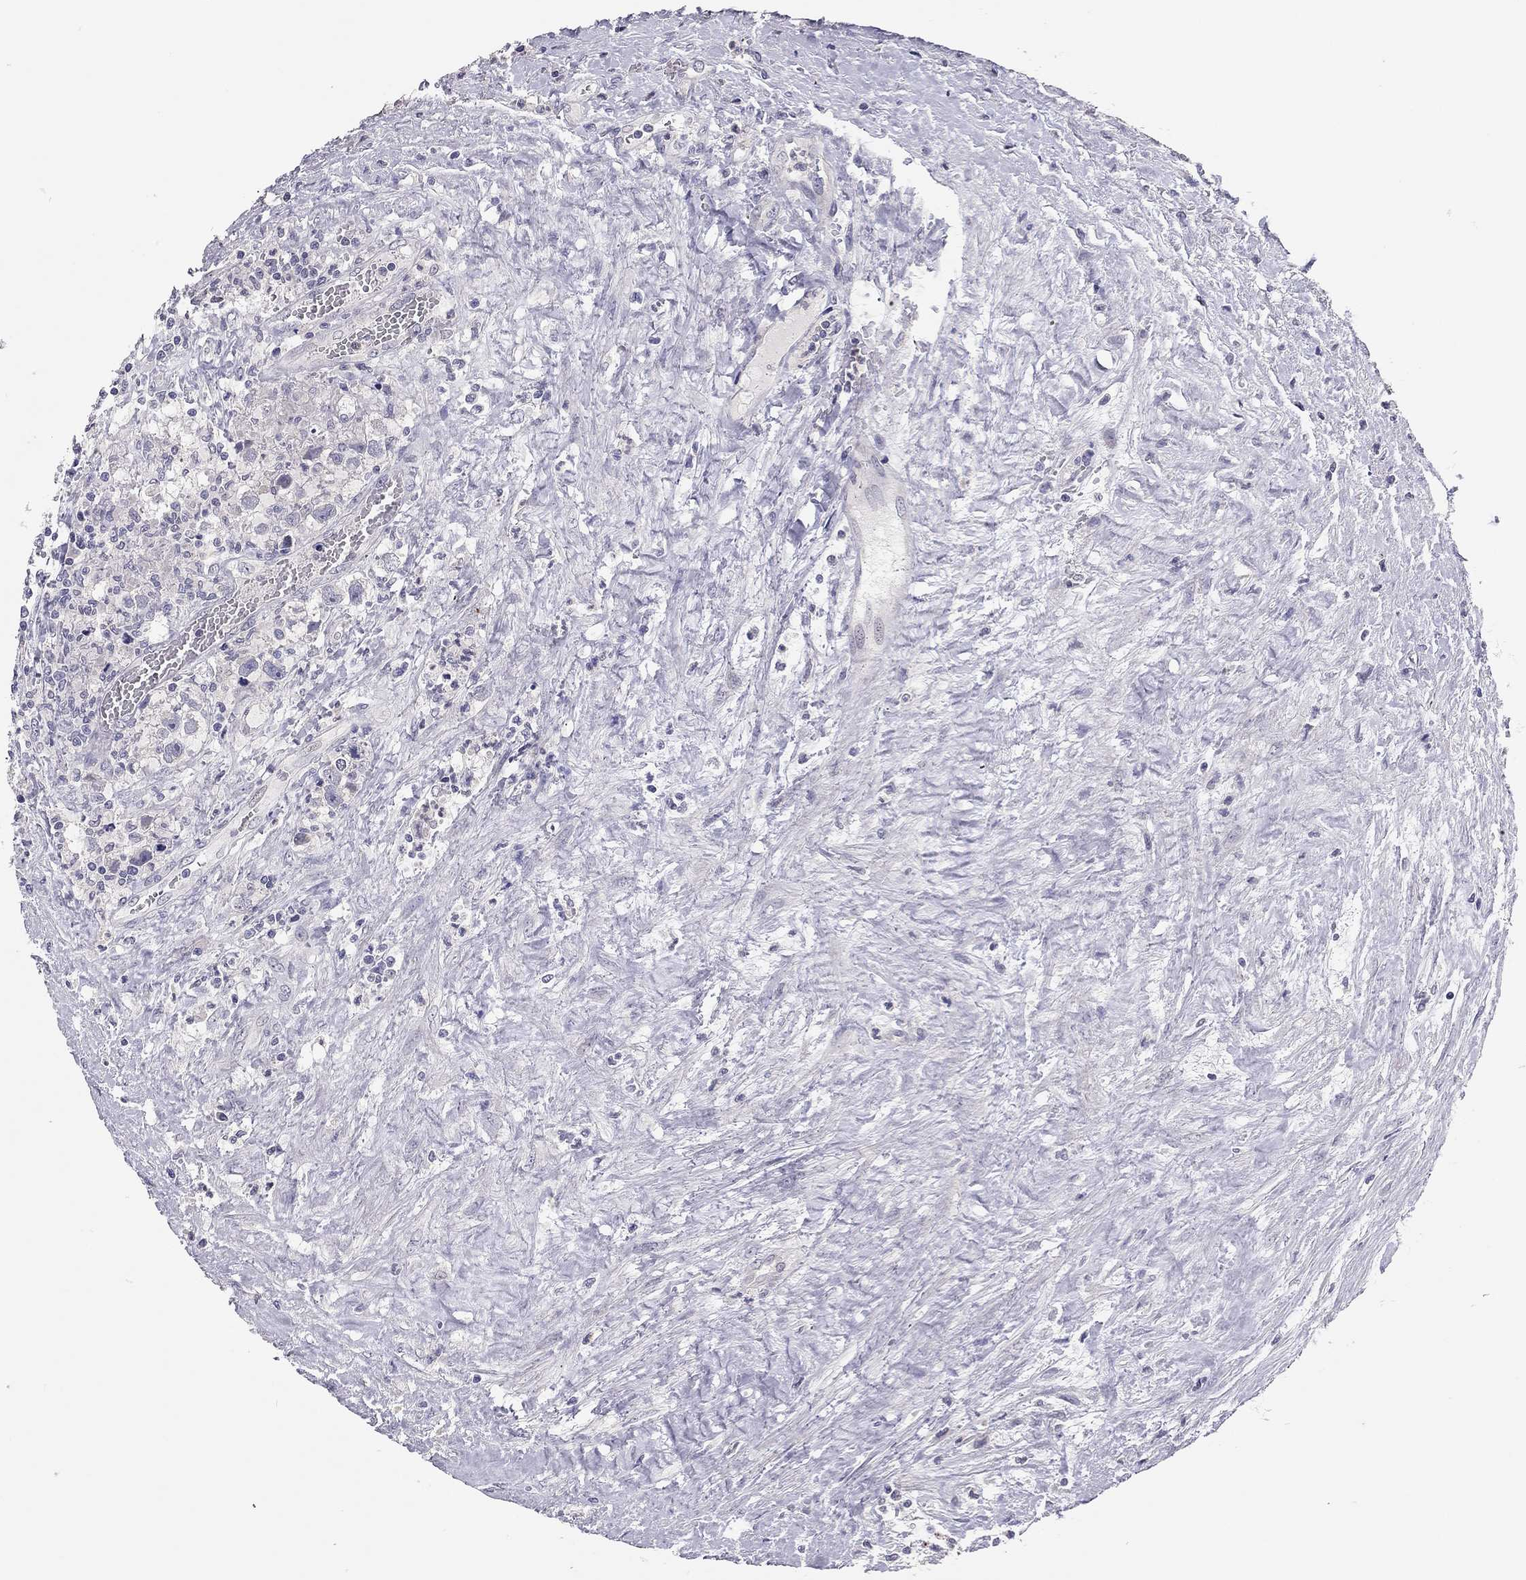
{"staining": {"intensity": "negative", "quantity": "none", "location": "none"}, "tissue": "testis cancer", "cell_type": "Tumor cells", "image_type": "cancer", "snomed": [{"axis": "morphology", "description": "Seminoma, NOS"}, {"axis": "topography", "description": "Testis"}], "caption": "Human seminoma (testis) stained for a protein using IHC reveals no expression in tumor cells.", "gene": "SCARB1", "patient": {"sex": "male", "age": 43}}